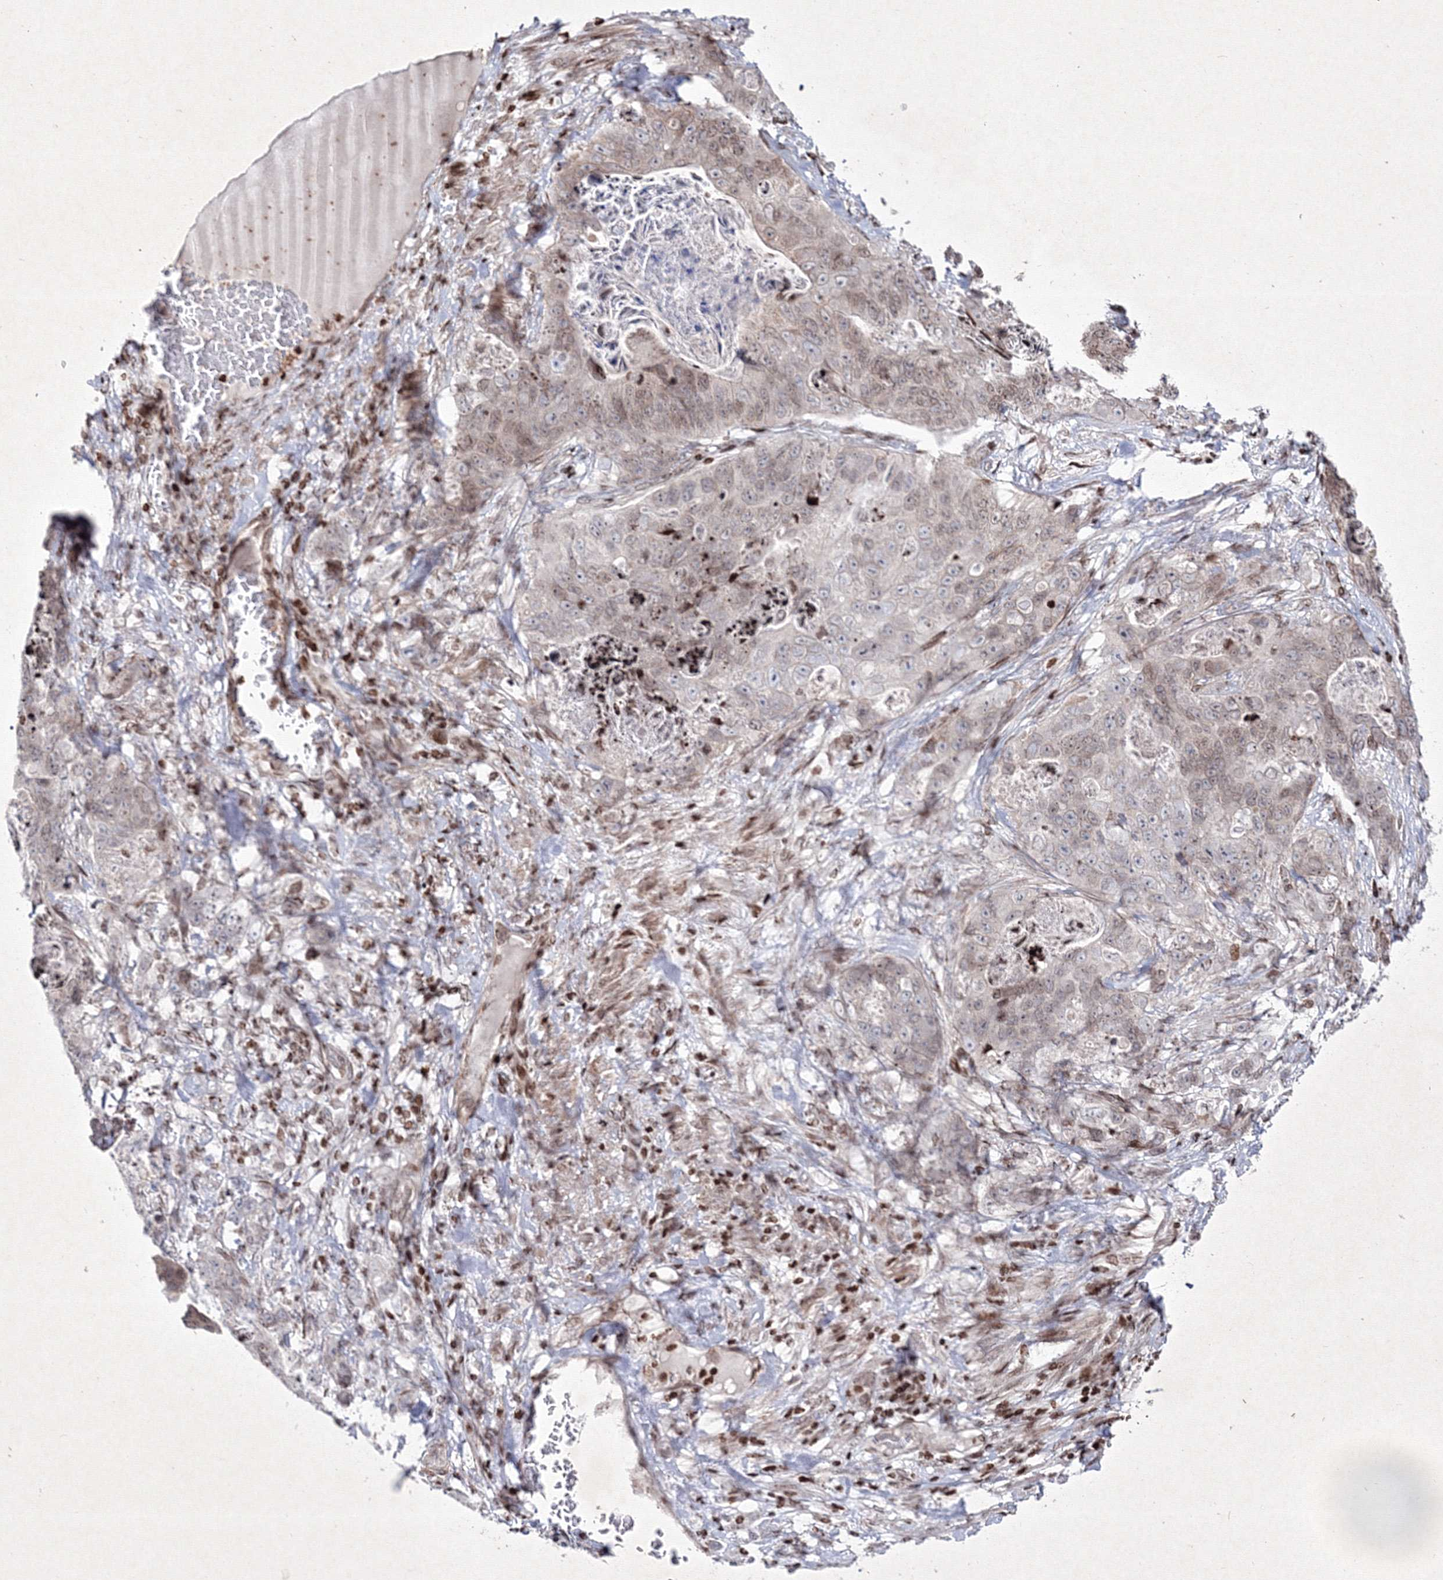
{"staining": {"intensity": "weak", "quantity": "<25%", "location": "cytoplasmic/membranous,nuclear"}, "tissue": "stomach cancer", "cell_type": "Tumor cells", "image_type": "cancer", "snomed": [{"axis": "morphology", "description": "Normal tissue, NOS"}, {"axis": "morphology", "description": "Adenocarcinoma, NOS"}, {"axis": "topography", "description": "Stomach"}], "caption": "An immunohistochemistry (IHC) image of stomach adenocarcinoma is shown. There is no staining in tumor cells of stomach adenocarcinoma. (DAB immunohistochemistry, high magnification).", "gene": "SMIM29", "patient": {"sex": "female", "age": 89}}